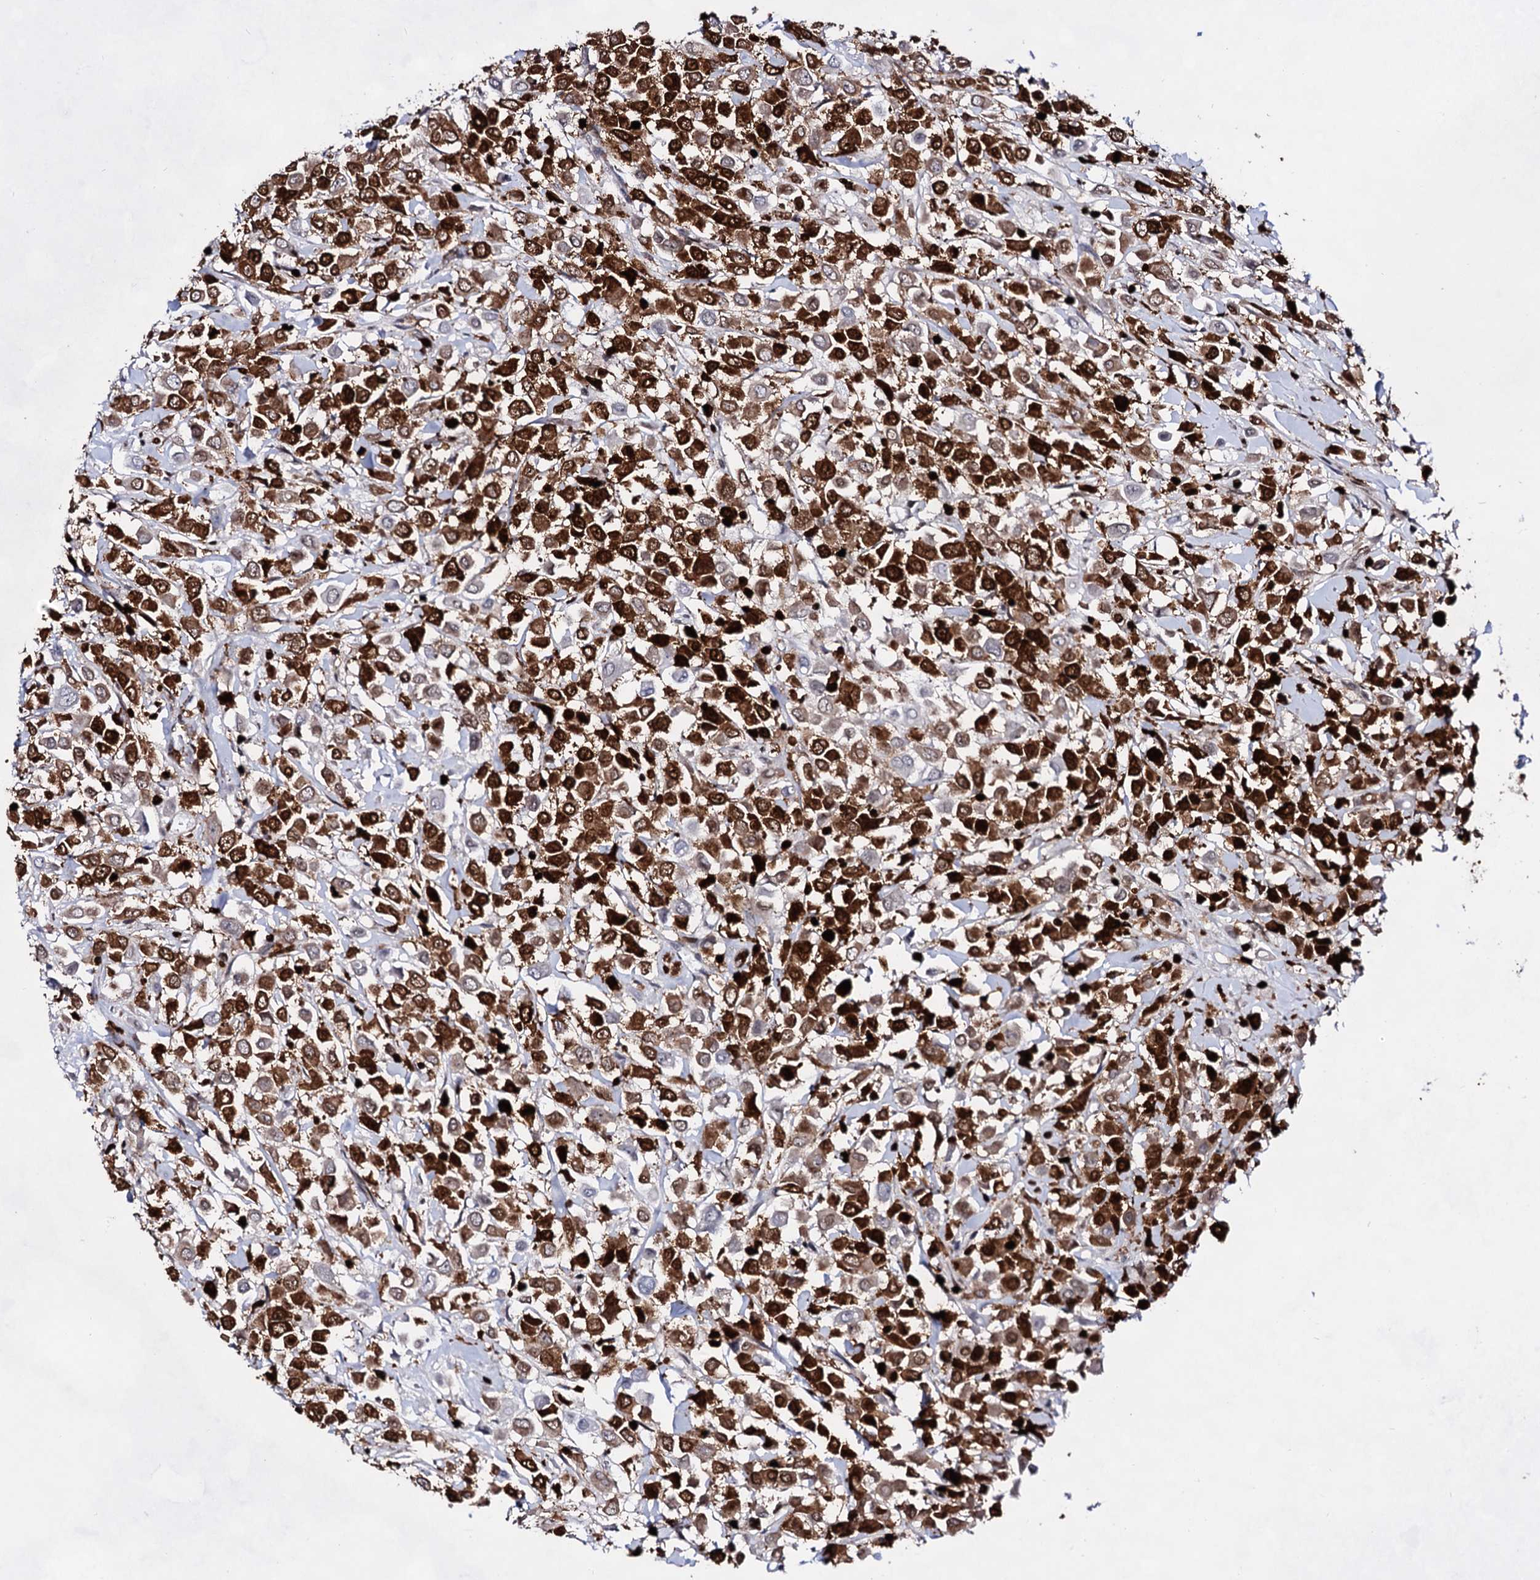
{"staining": {"intensity": "strong", "quantity": ">75%", "location": "nuclear"}, "tissue": "breast cancer", "cell_type": "Tumor cells", "image_type": "cancer", "snomed": [{"axis": "morphology", "description": "Duct carcinoma"}, {"axis": "topography", "description": "Breast"}], "caption": "There is high levels of strong nuclear expression in tumor cells of breast infiltrating ductal carcinoma, as demonstrated by immunohistochemical staining (brown color).", "gene": "HMGB2", "patient": {"sex": "female", "age": 61}}